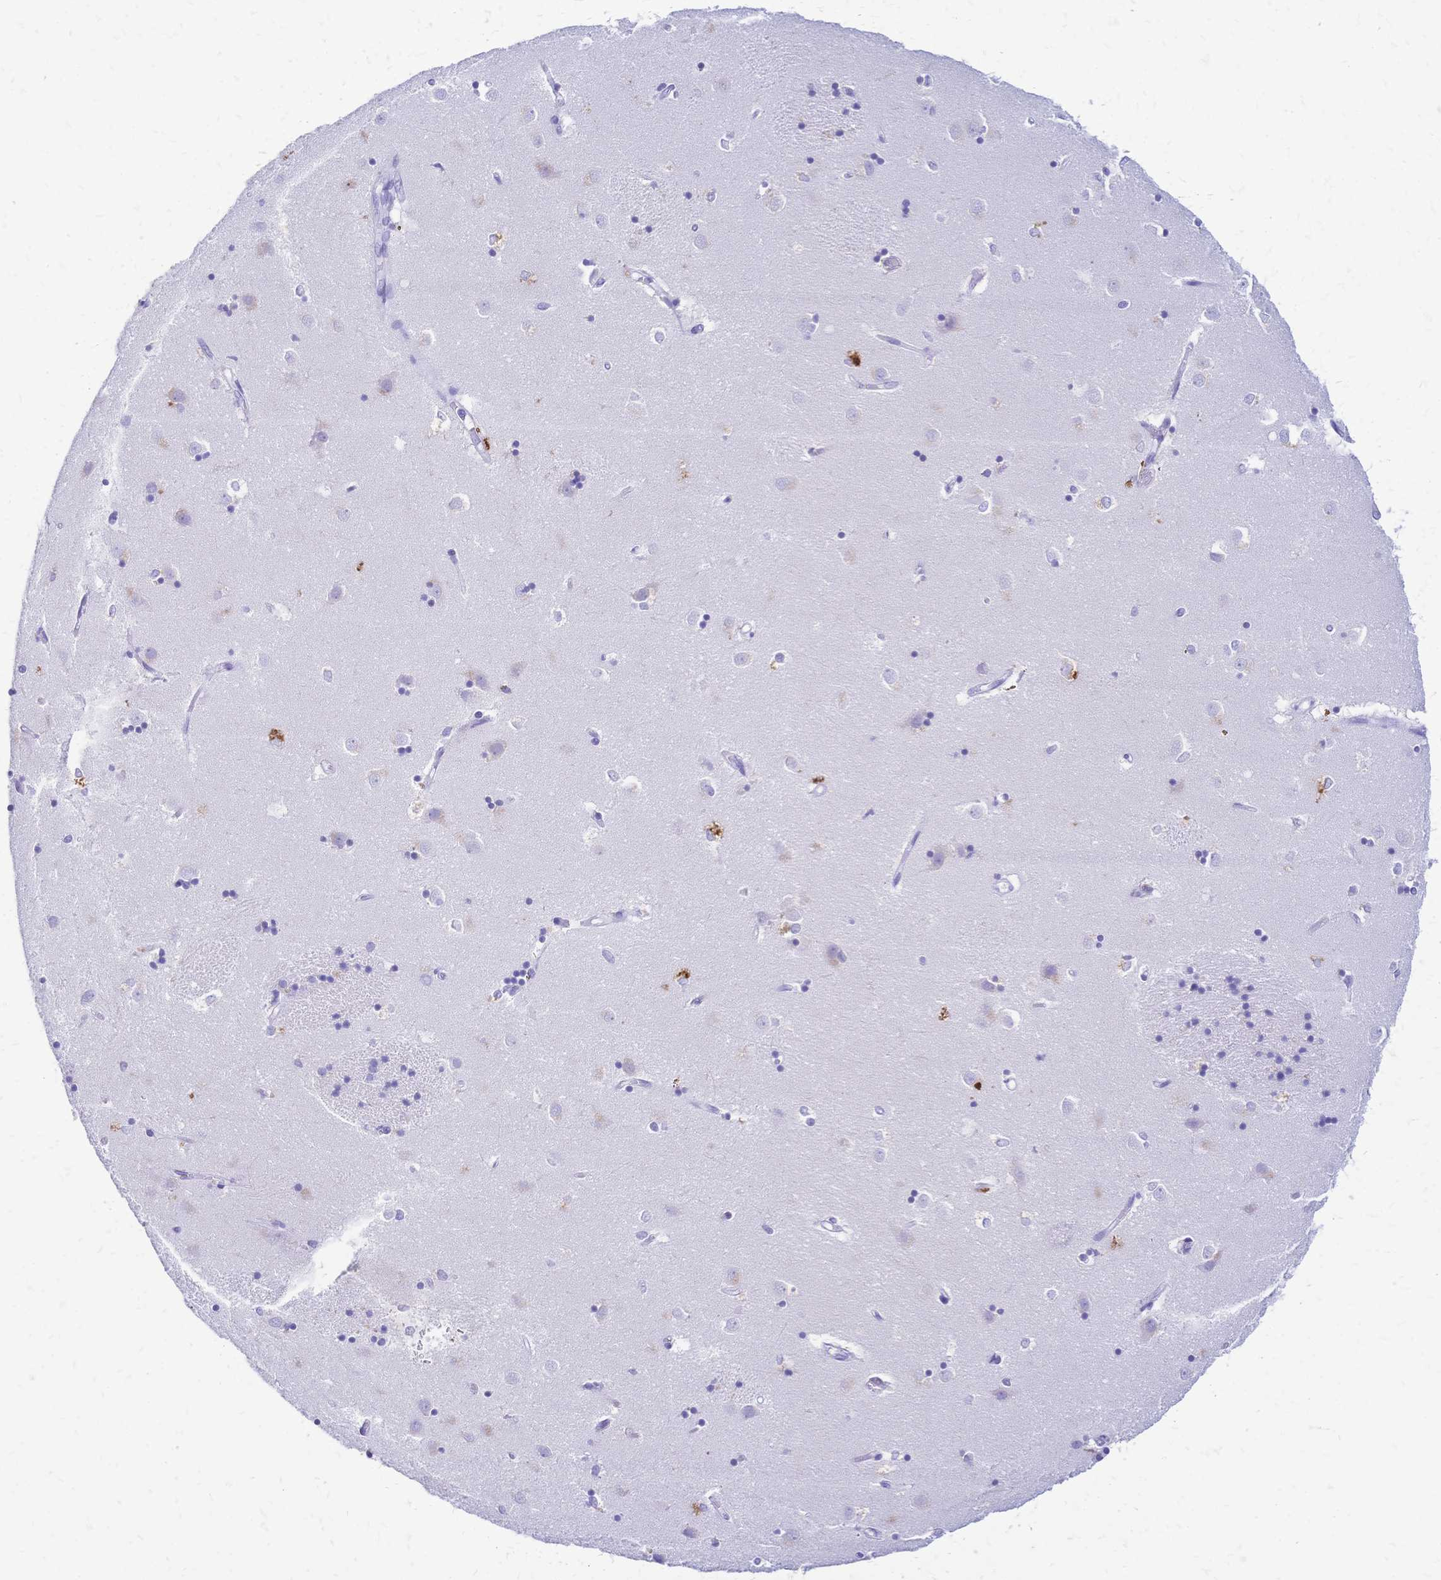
{"staining": {"intensity": "negative", "quantity": "none", "location": "none"}, "tissue": "caudate", "cell_type": "Glial cells", "image_type": "normal", "snomed": [{"axis": "morphology", "description": "Normal tissue, NOS"}, {"axis": "topography", "description": "Lateral ventricle wall"}], "caption": "This is a image of immunohistochemistry (IHC) staining of normal caudate, which shows no positivity in glial cells.", "gene": "FA2H", "patient": {"sex": "male", "age": 54}}